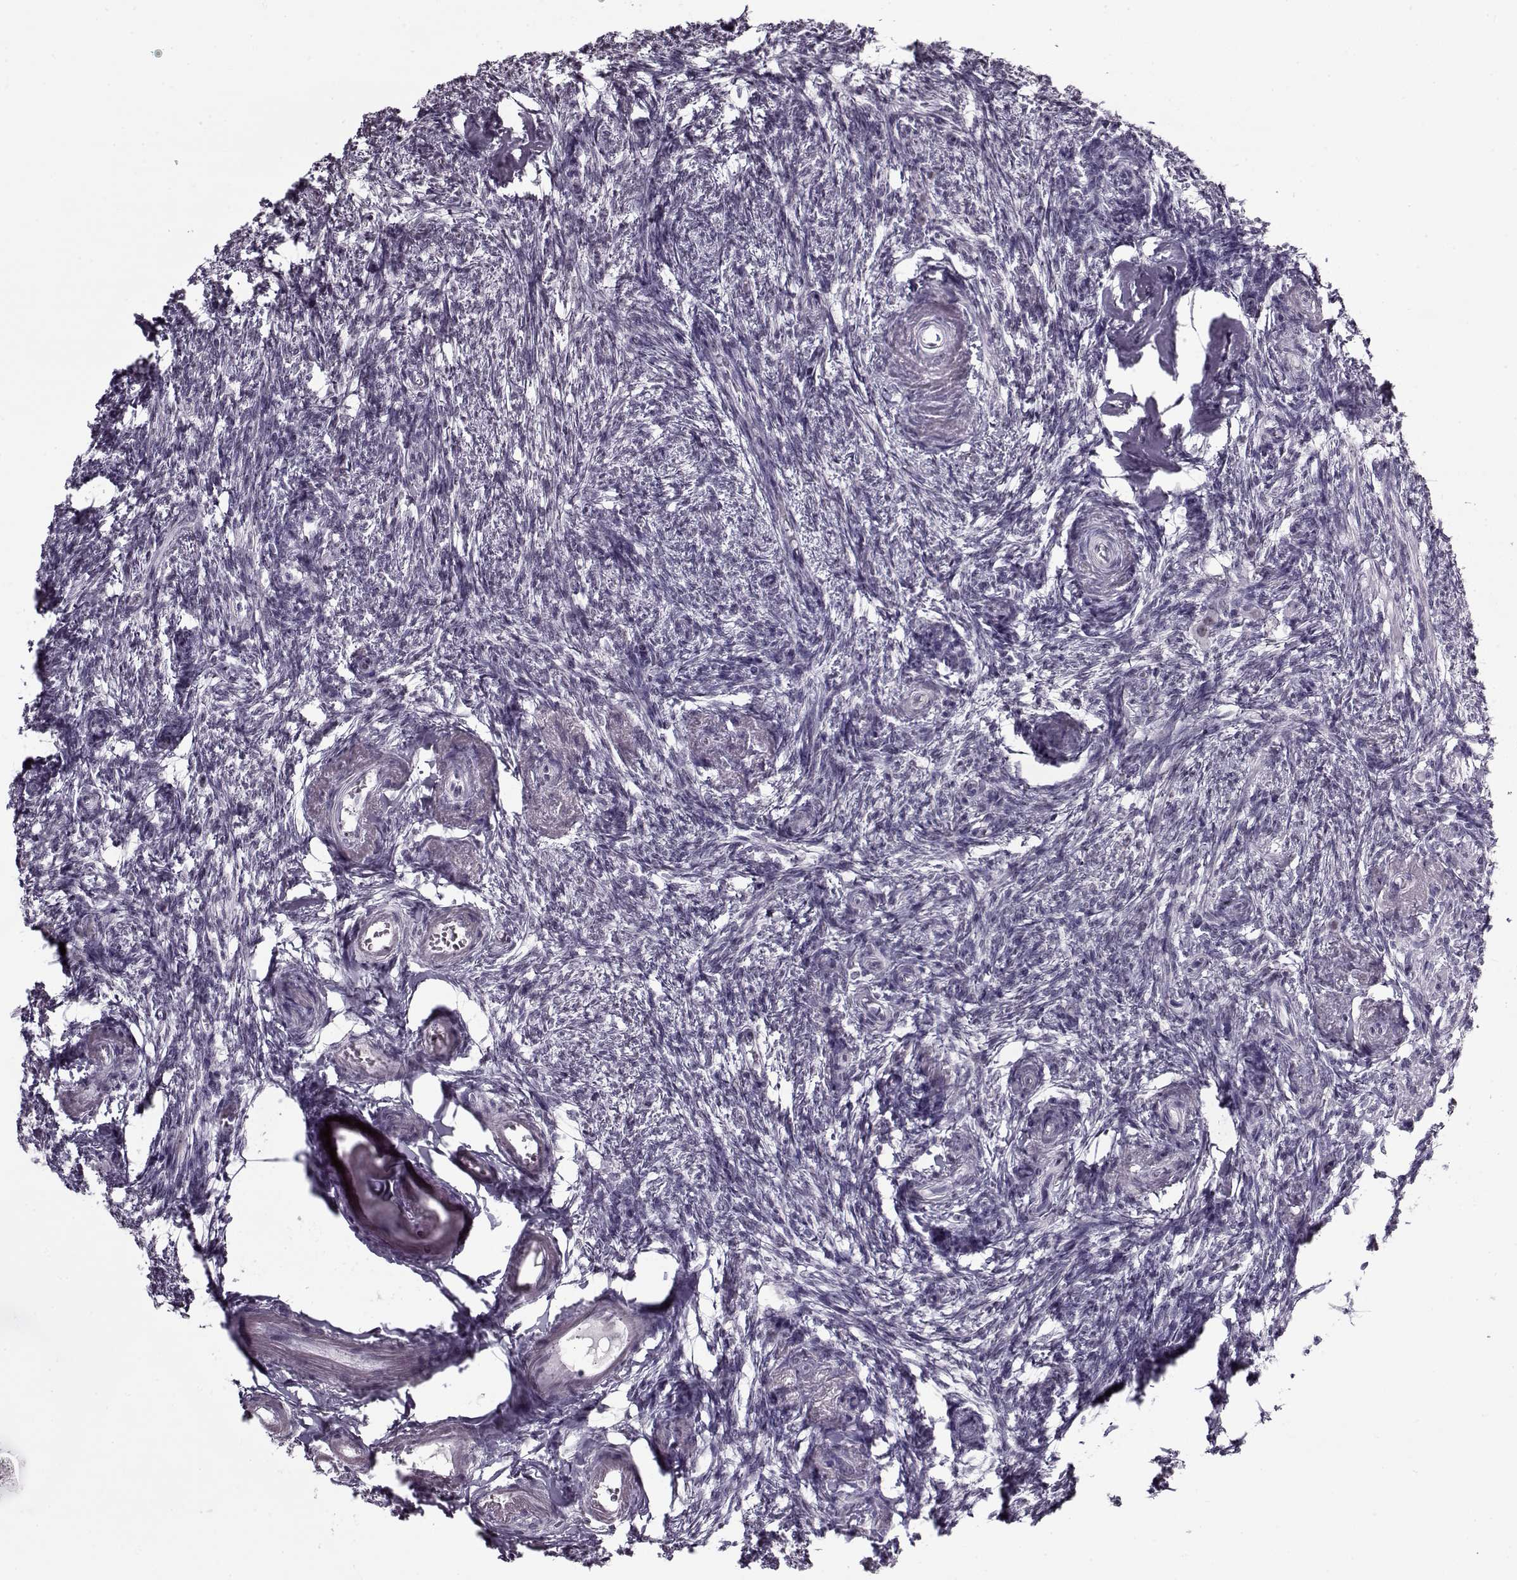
{"staining": {"intensity": "negative", "quantity": "none", "location": "none"}, "tissue": "ovary", "cell_type": "Ovarian stroma cells", "image_type": "normal", "snomed": [{"axis": "morphology", "description": "Normal tissue, NOS"}, {"axis": "topography", "description": "Ovary"}], "caption": "Ovarian stroma cells show no significant positivity in benign ovary. Brightfield microscopy of immunohistochemistry stained with DAB (3,3'-diaminobenzidine) (brown) and hematoxylin (blue), captured at high magnification.", "gene": "PRMT8", "patient": {"sex": "female", "age": 72}}